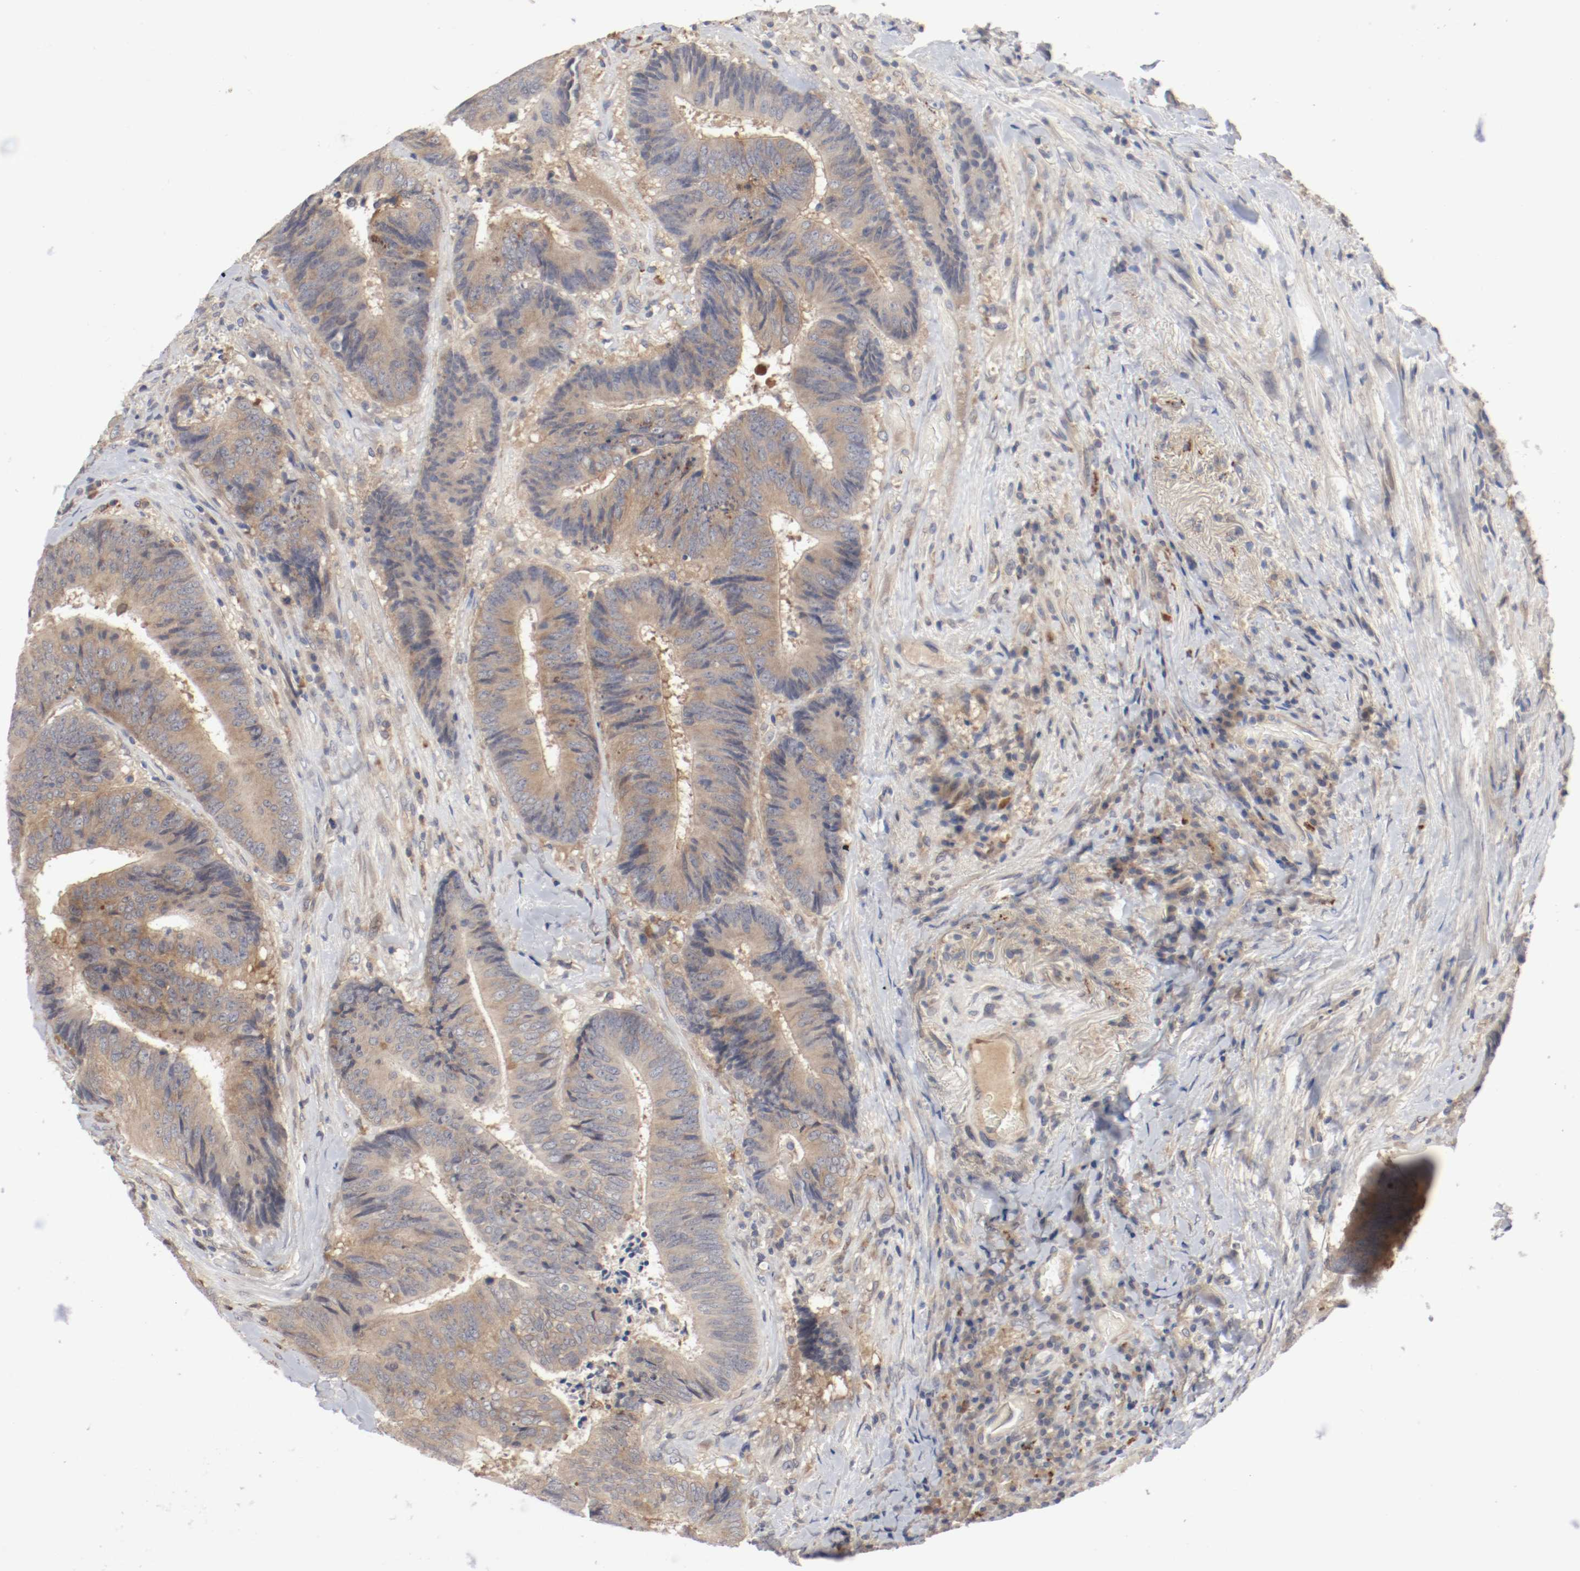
{"staining": {"intensity": "moderate", "quantity": ">75%", "location": "cytoplasmic/membranous"}, "tissue": "colorectal cancer", "cell_type": "Tumor cells", "image_type": "cancer", "snomed": [{"axis": "morphology", "description": "Adenocarcinoma, NOS"}, {"axis": "topography", "description": "Rectum"}], "caption": "The photomicrograph shows immunohistochemical staining of adenocarcinoma (colorectal). There is moderate cytoplasmic/membranous positivity is appreciated in approximately >75% of tumor cells.", "gene": "REN", "patient": {"sex": "male", "age": 72}}